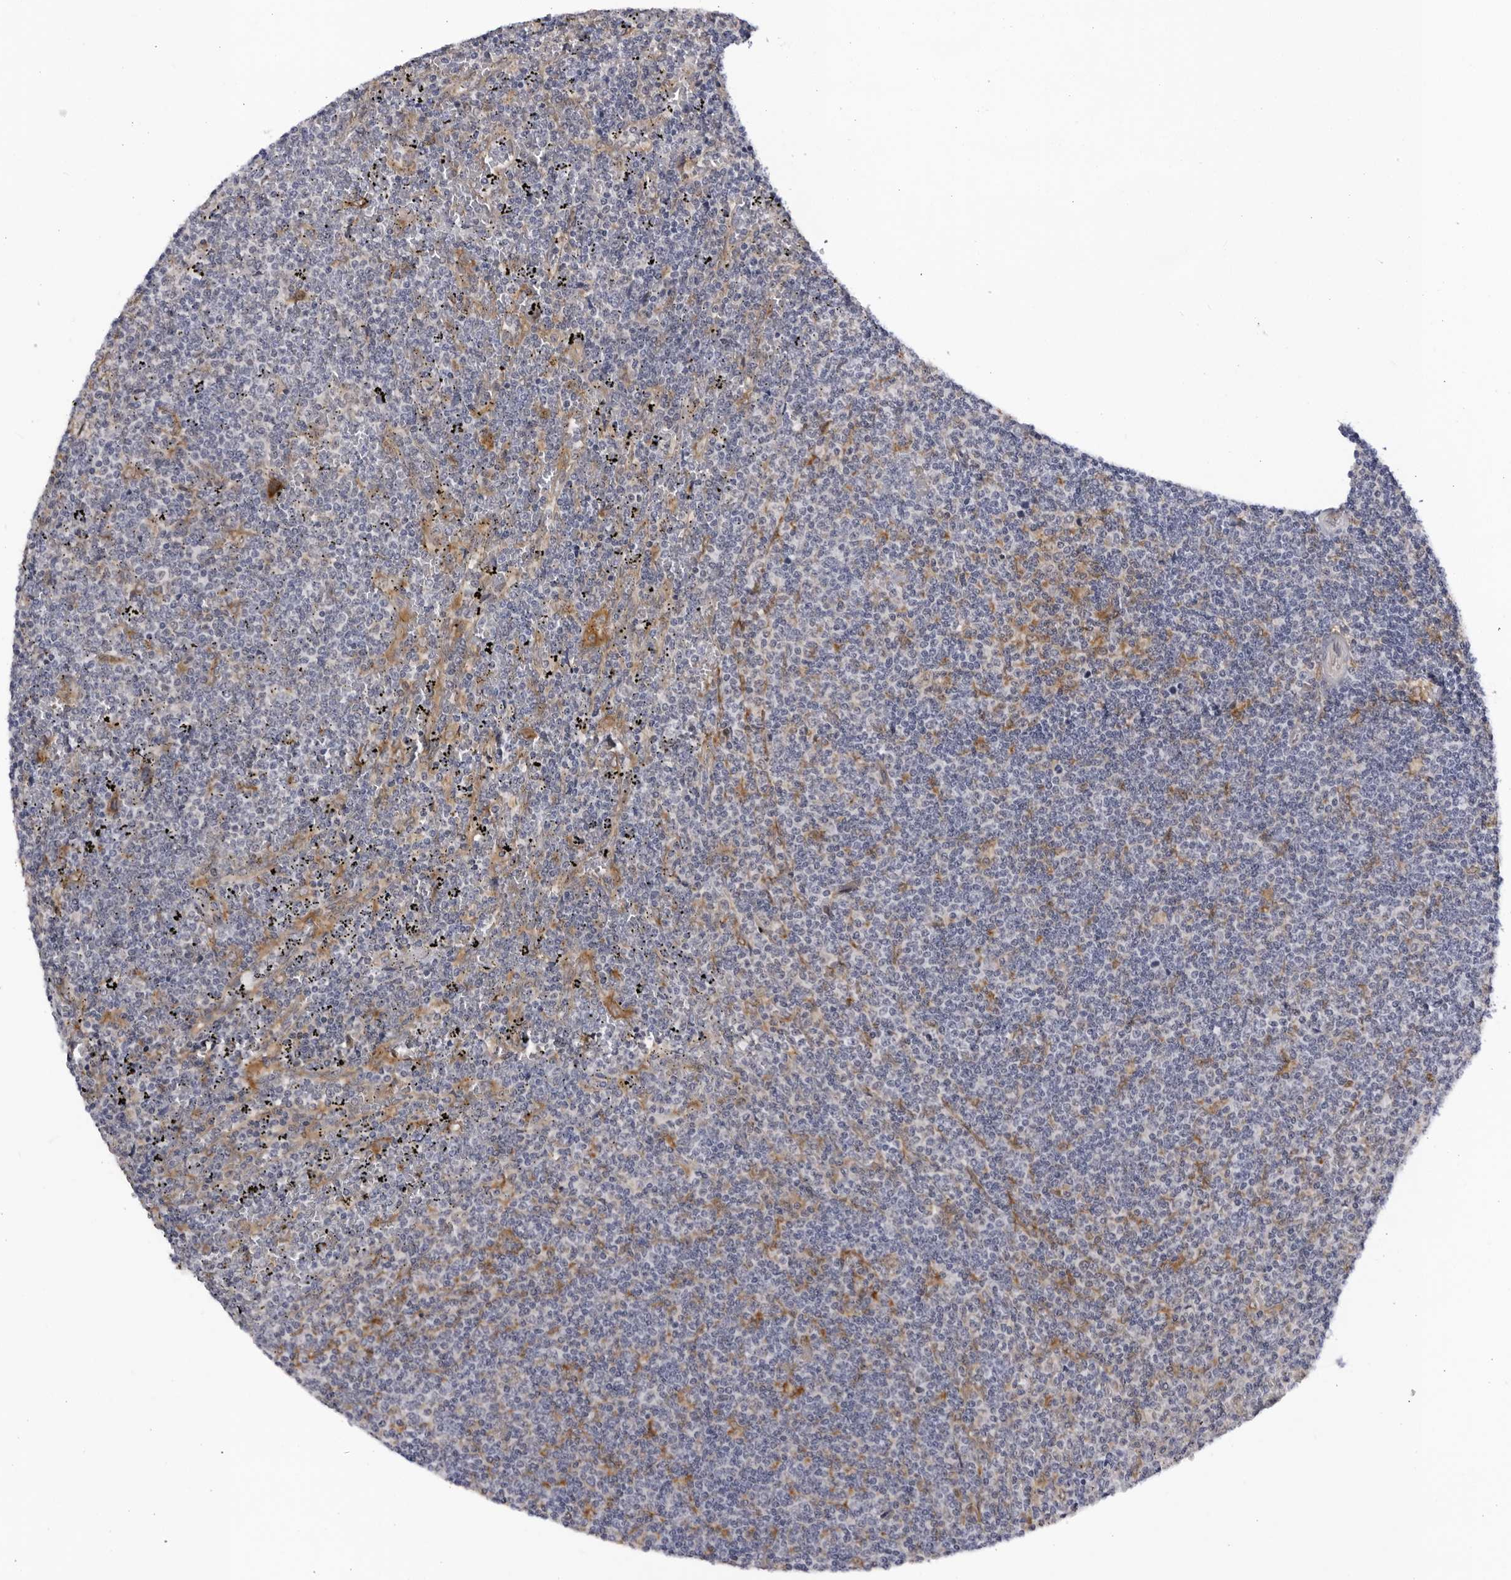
{"staining": {"intensity": "negative", "quantity": "none", "location": "none"}, "tissue": "lymphoma", "cell_type": "Tumor cells", "image_type": "cancer", "snomed": [{"axis": "morphology", "description": "Malignant lymphoma, non-Hodgkin's type, Low grade"}, {"axis": "topography", "description": "Spleen"}], "caption": "The image exhibits no significant expression in tumor cells of malignant lymphoma, non-Hodgkin's type (low-grade).", "gene": "BMP2K", "patient": {"sex": "female", "age": 50}}